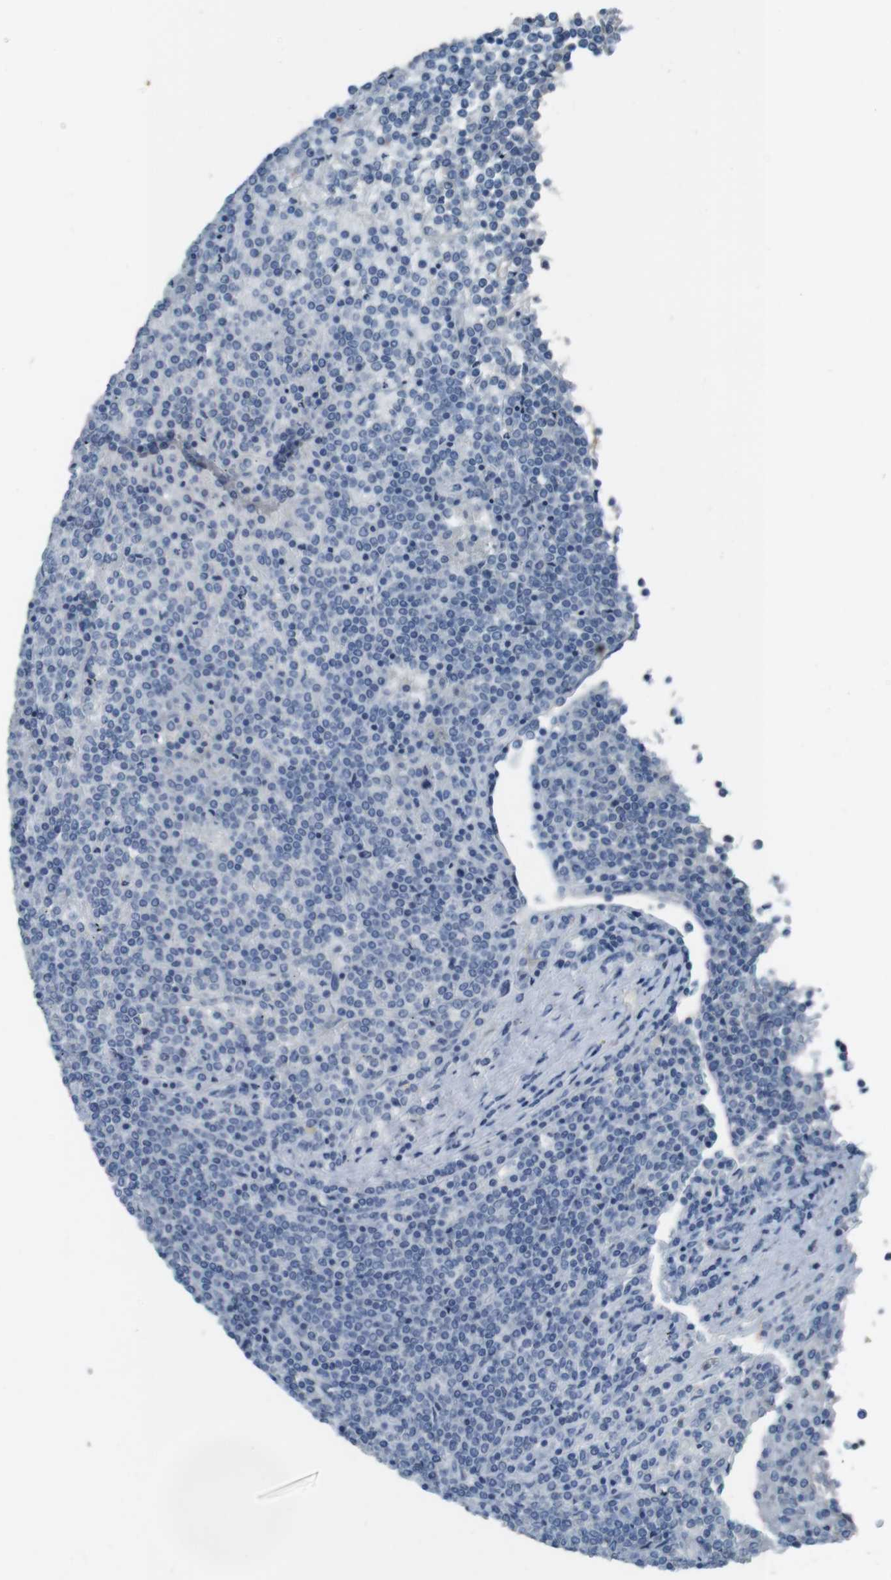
{"staining": {"intensity": "negative", "quantity": "none", "location": "none"}, "tissue": "lymphoma", "cell_type": "Tumor cells", "image_type": "cancer", "snomed": [{"axis": "morphology", "description": "Malignant lymphoma, non-Hodgkin's type, Low grade"}, {"axis": "topography", "description": "Spleen"}], "caption": "Micrograph shows no significant protein staining in tumor cells of malignant lymphoma, non-Hodgkin's type (low-grade). The staining is performed using DAB brown chromogen with nuclei counter-stained in using hematoxylin.", "gene": "ENTPD7", "patient": {"sex": "female", "age": 19}}